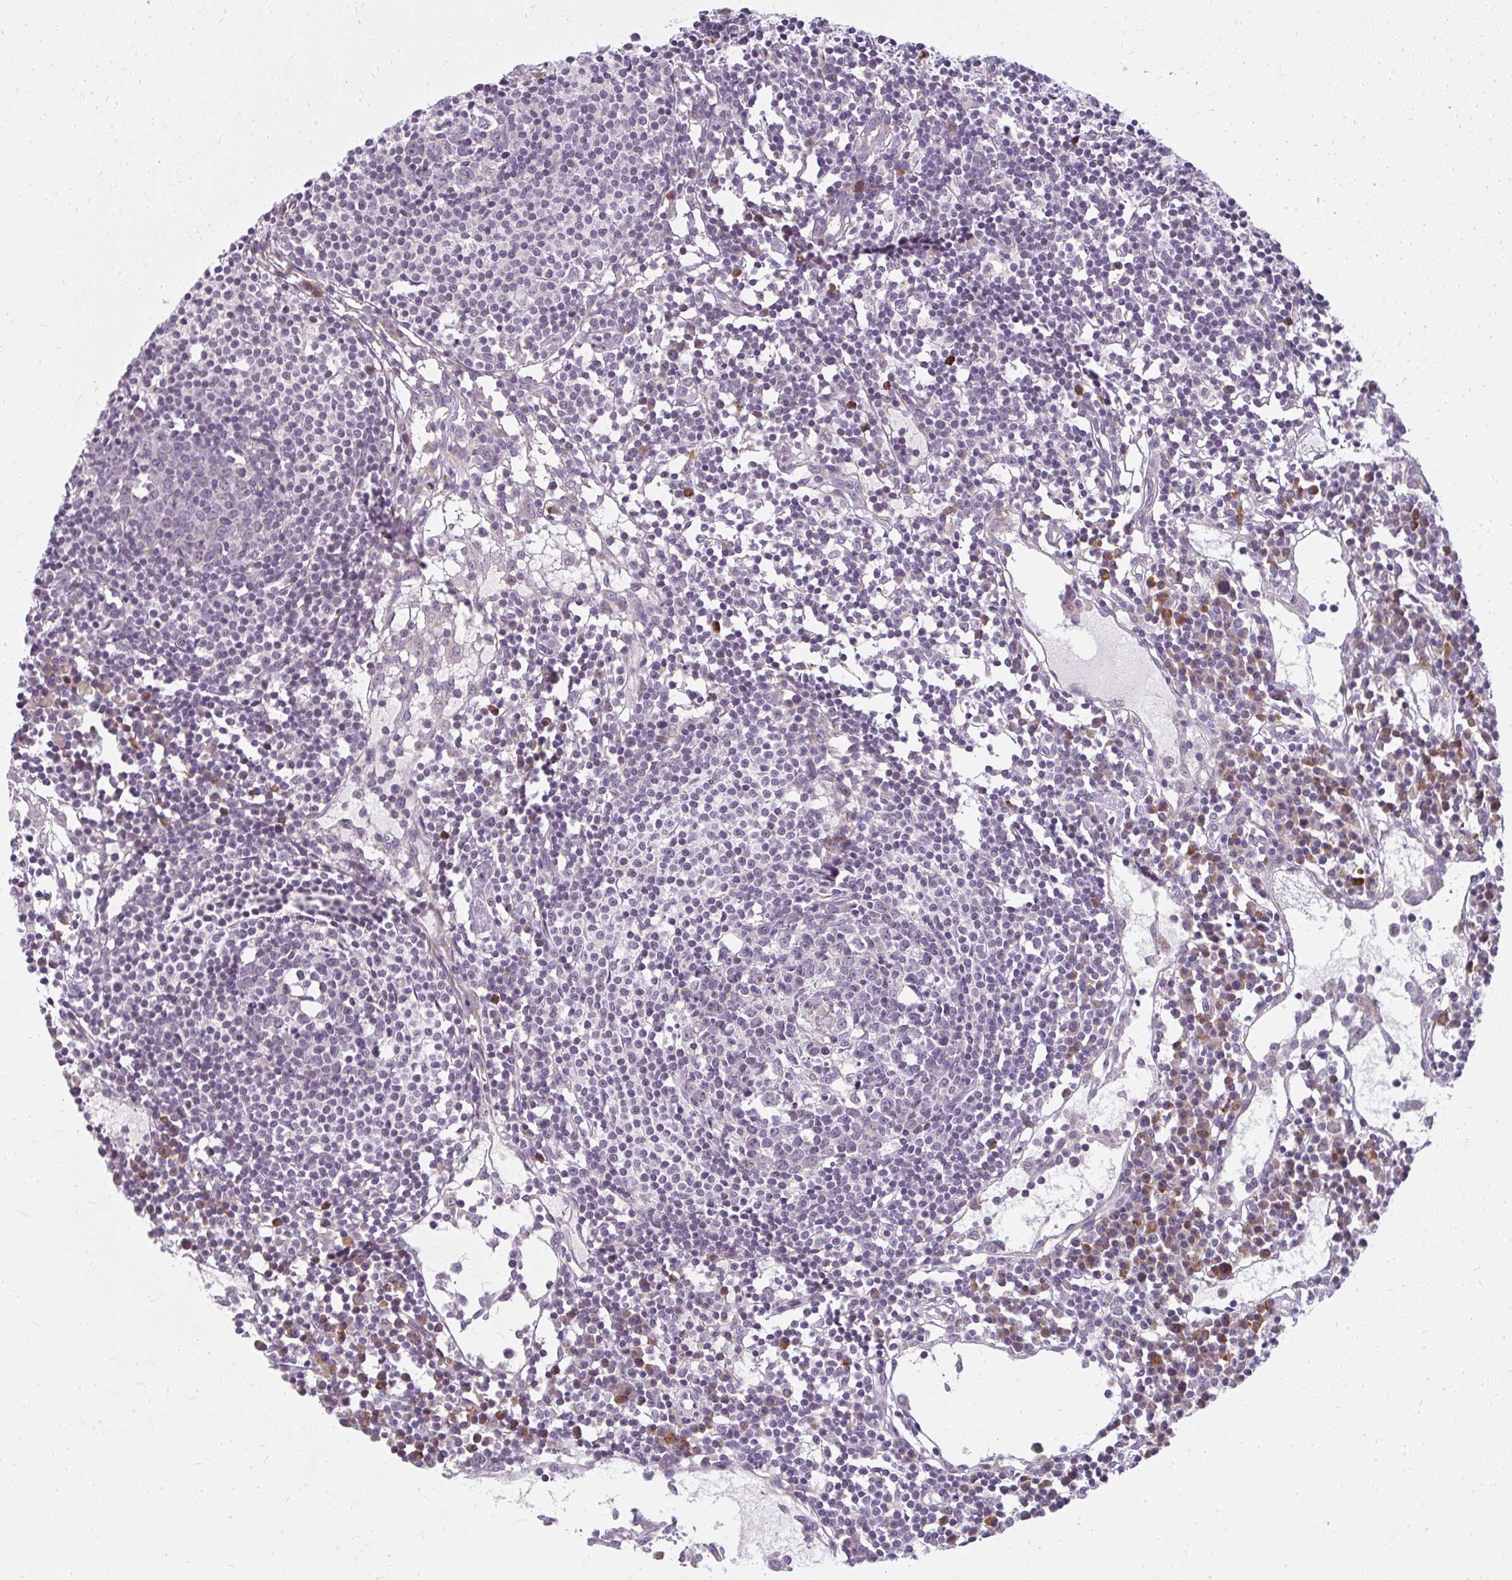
{"staining": {"intensity": "negative", "quantity": "none", "location": "none"}, "tissue": "lymph node", "cell_type": "Germinal center cells", "image_type": "normal", "snomed": [{"axis": "morphology", "description": "Normal tissue, NOS"}, {"axis": "topography", "description": "Lymph node"}], "caption": "An IHC photomicrograph of benign lymph node is shown. There is no staining in germinal center cells of lymph node.", "gene": "ZFYVE26", "patient": {"sex": "female", "age": 78}}